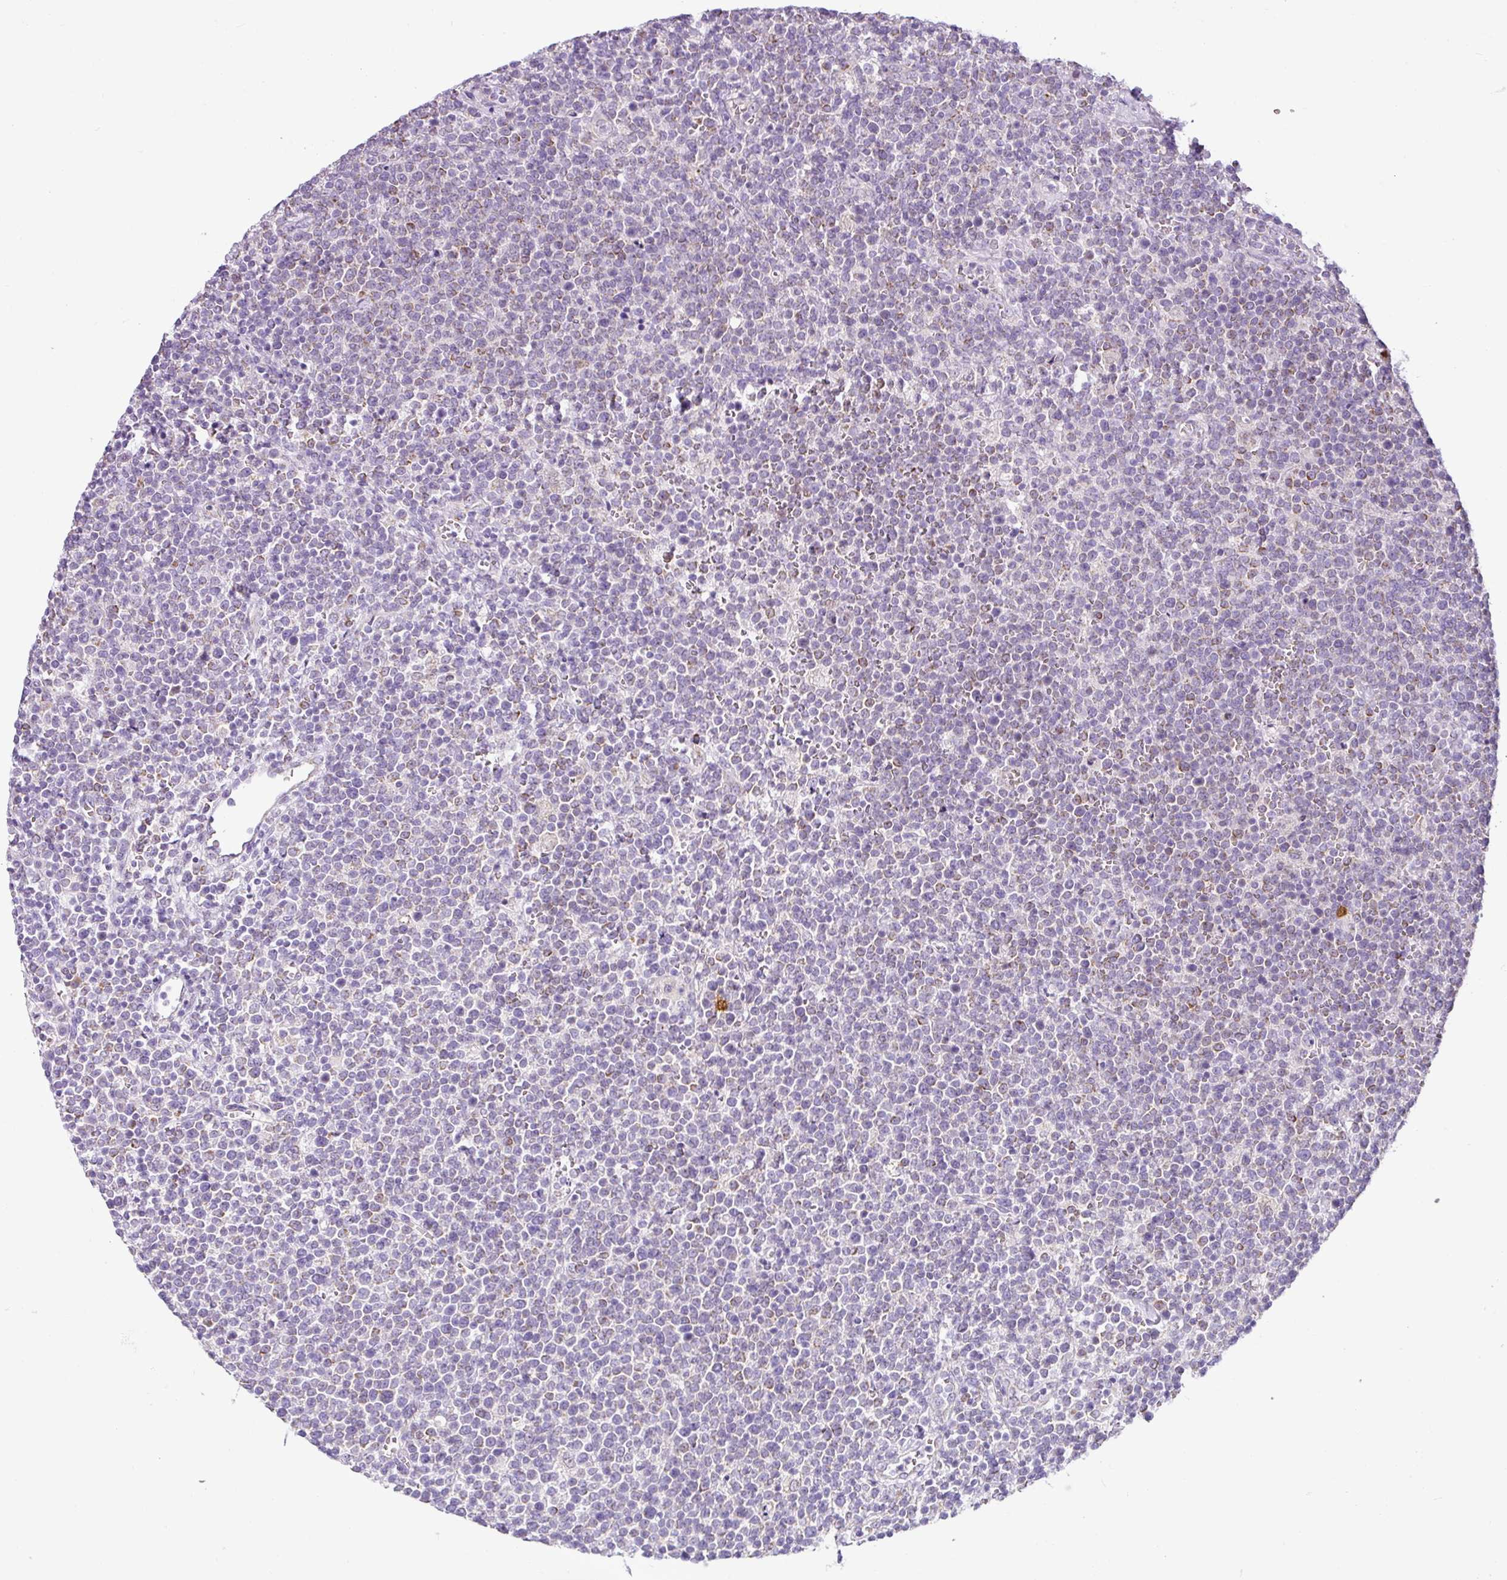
{"staining": {"intensity": "moderate", "quantity": "<25%", "location": "cytoplasmic/membranous"}, "tissue": "lymphoma", "cell_type": "Tumor cells", "image_type": "cancer", "snomed": [{"axis": "morphology", "description": "Malignant lymphoma, non-Hodgkin's type, High grade"}, {"axis": "topography", "description": "Lymph node"}], "caption": "Human lymphoma stained with a brown dye exhibits moderate cytoplasmic/membranous positive staining in approximately <25% of tumor cells.", "gene": "HMCN2", "patient": {"sex": "male", "age": 61}}